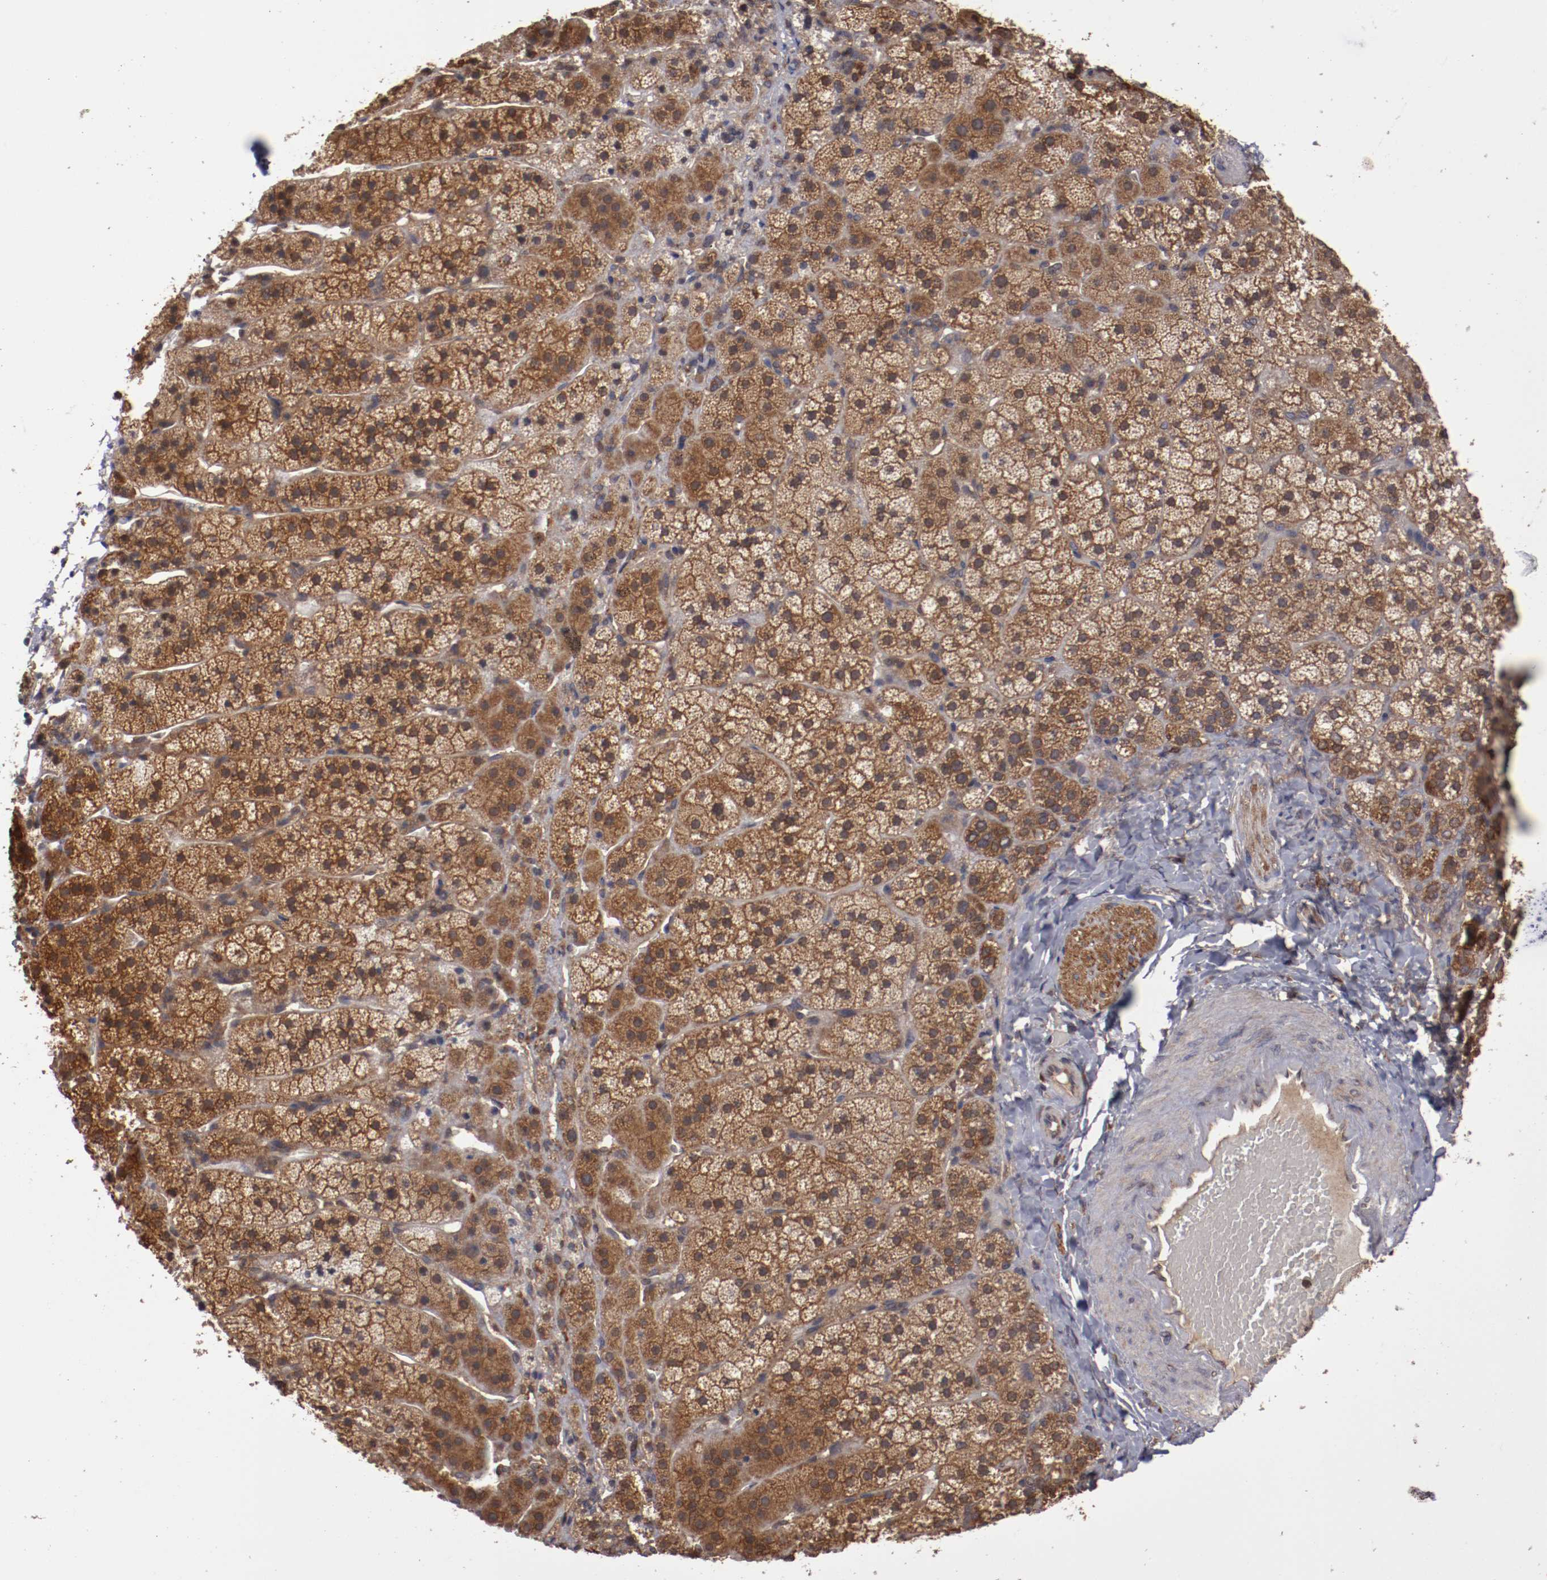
{"staining": {"intensity": "moderate", "quantity": ">75%", "location": "cytoplasmic/membranous"}, "tissue": "adrenal gland", "cell_type": "Glandular cells", "image_type": "normal", "snomed": [{"axis": "morphology", "description": "Normal tissue, NOS"}, {"axis": "topography", "description": "Adrenal gland"}], "caption": "IHC (DAB (3,3'-diaminobenzidine)) staining of unremarkable human adrenal gland shows moderate cytoplasmic/membranous protein positivity in approximately >75% of glandular cells.", "gene": "RPS6KA6", "patient": {"sex": "female", "age": 44}}